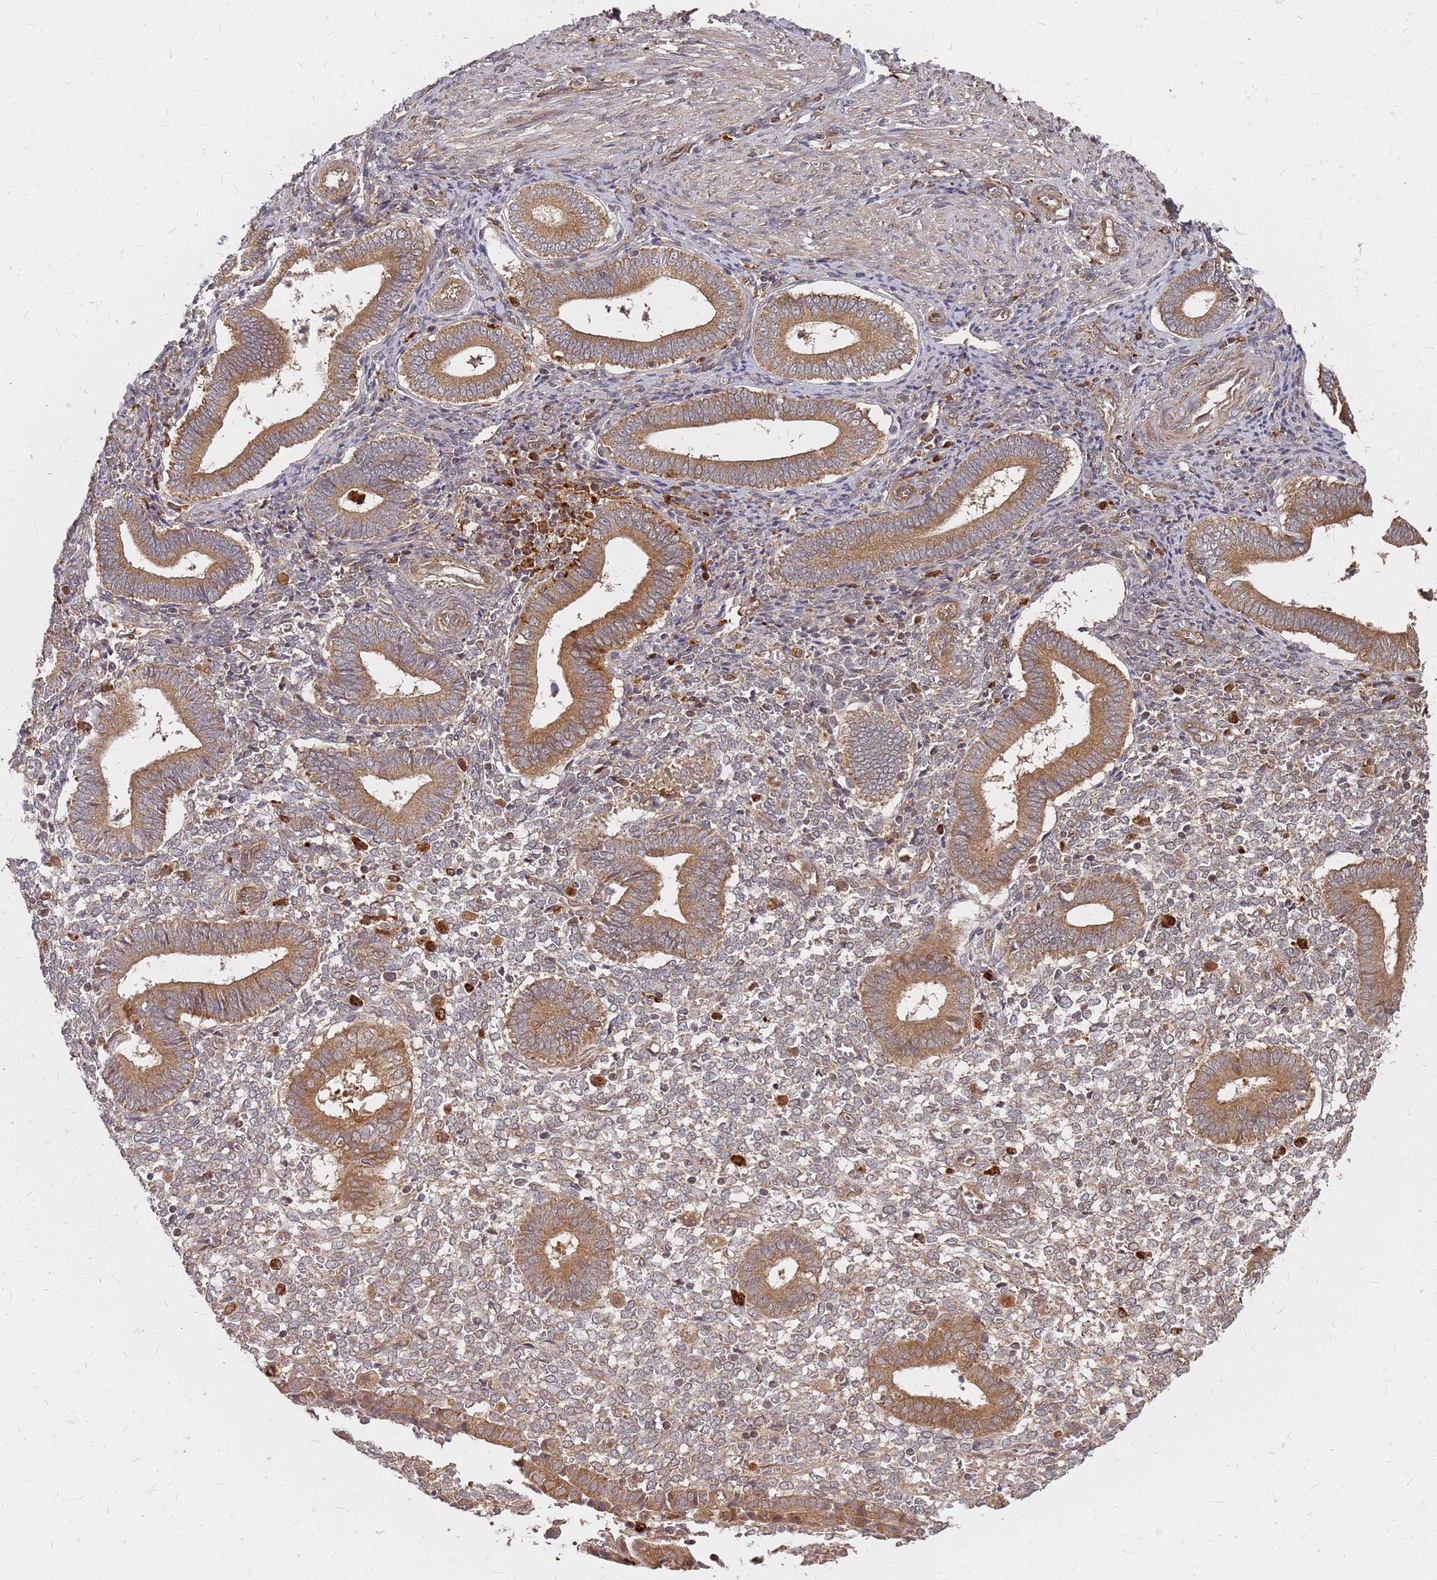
{"staining": {"intensity": "moderate", "quantity": ">75%", "location": "cytoplasmic/membranous"}, "tissue": "endometrium", "cell_type": "Cells in endometrial stroma", "image_type": "normal", "snomed": [{"axis": "morphology", "description": "Normal tissue, NOS"}, {"axis": "topography", "description": "Other"}, {"axis": "topography", "description": "Endometrium"}], "caption": "DAB immunohistochemical staining of normal endometrium demonstrates moderate cytoplasmic/membranous protein expression in about >75% of cells in endometrial stroma.", "gene": "TRABD", "patient": {"sex": "female", "age": 44}}